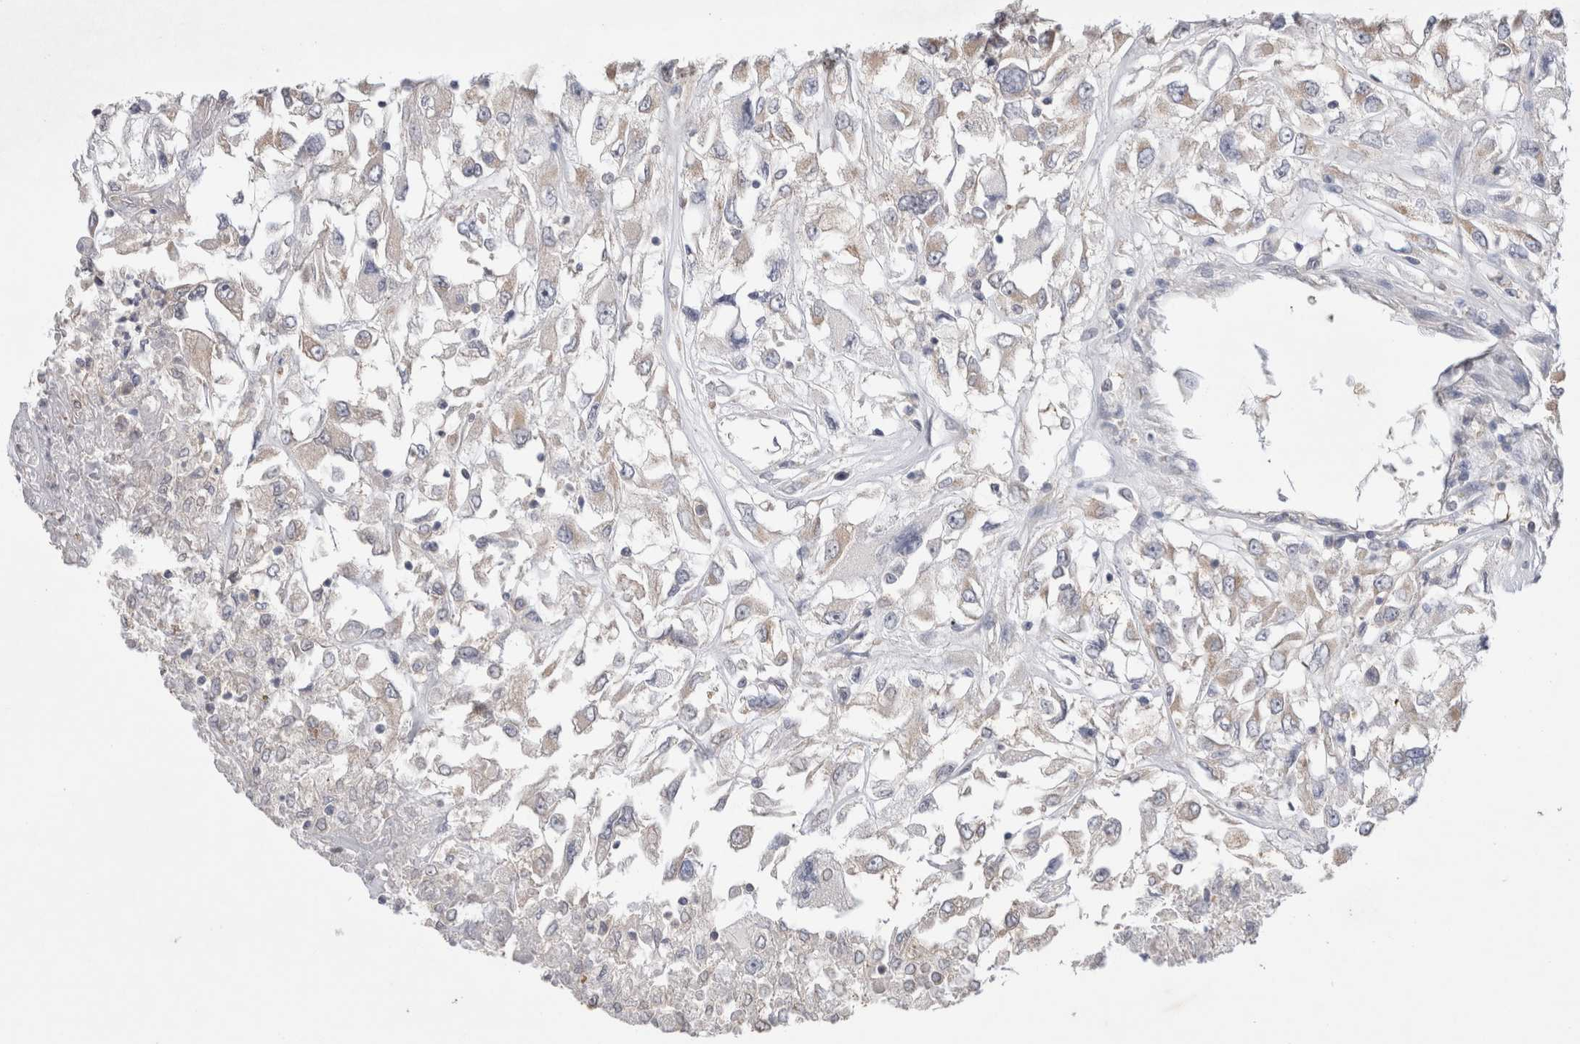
{"staining": {"intensity": "weak", "quantity": "25%-75%", "location": "cytoplasmic/membranous"}, "tissue": "renal cancer", "cell_type": "Tumor cells", "image_type": "cancer", "snomed": [{"axis": "morphology", "description": "Adenocarcinoma, NOS"}, {"axis": "topography", "description": "Kidney"}], "caption": "Protein analysis of renal cancer (adenocarcinoma) tissue exhibits weak cytoplasmic/membranous expression in about 25%-75% of tumor cells. The protein of interest is stained brown, and the nuclei are stained in blue (DAB (3,3'-diaminobenzidine) IHC with brightfield microscopy, high magnification).", "gene": "IFT74", "patient": {"sex": "female", "age": 52}}